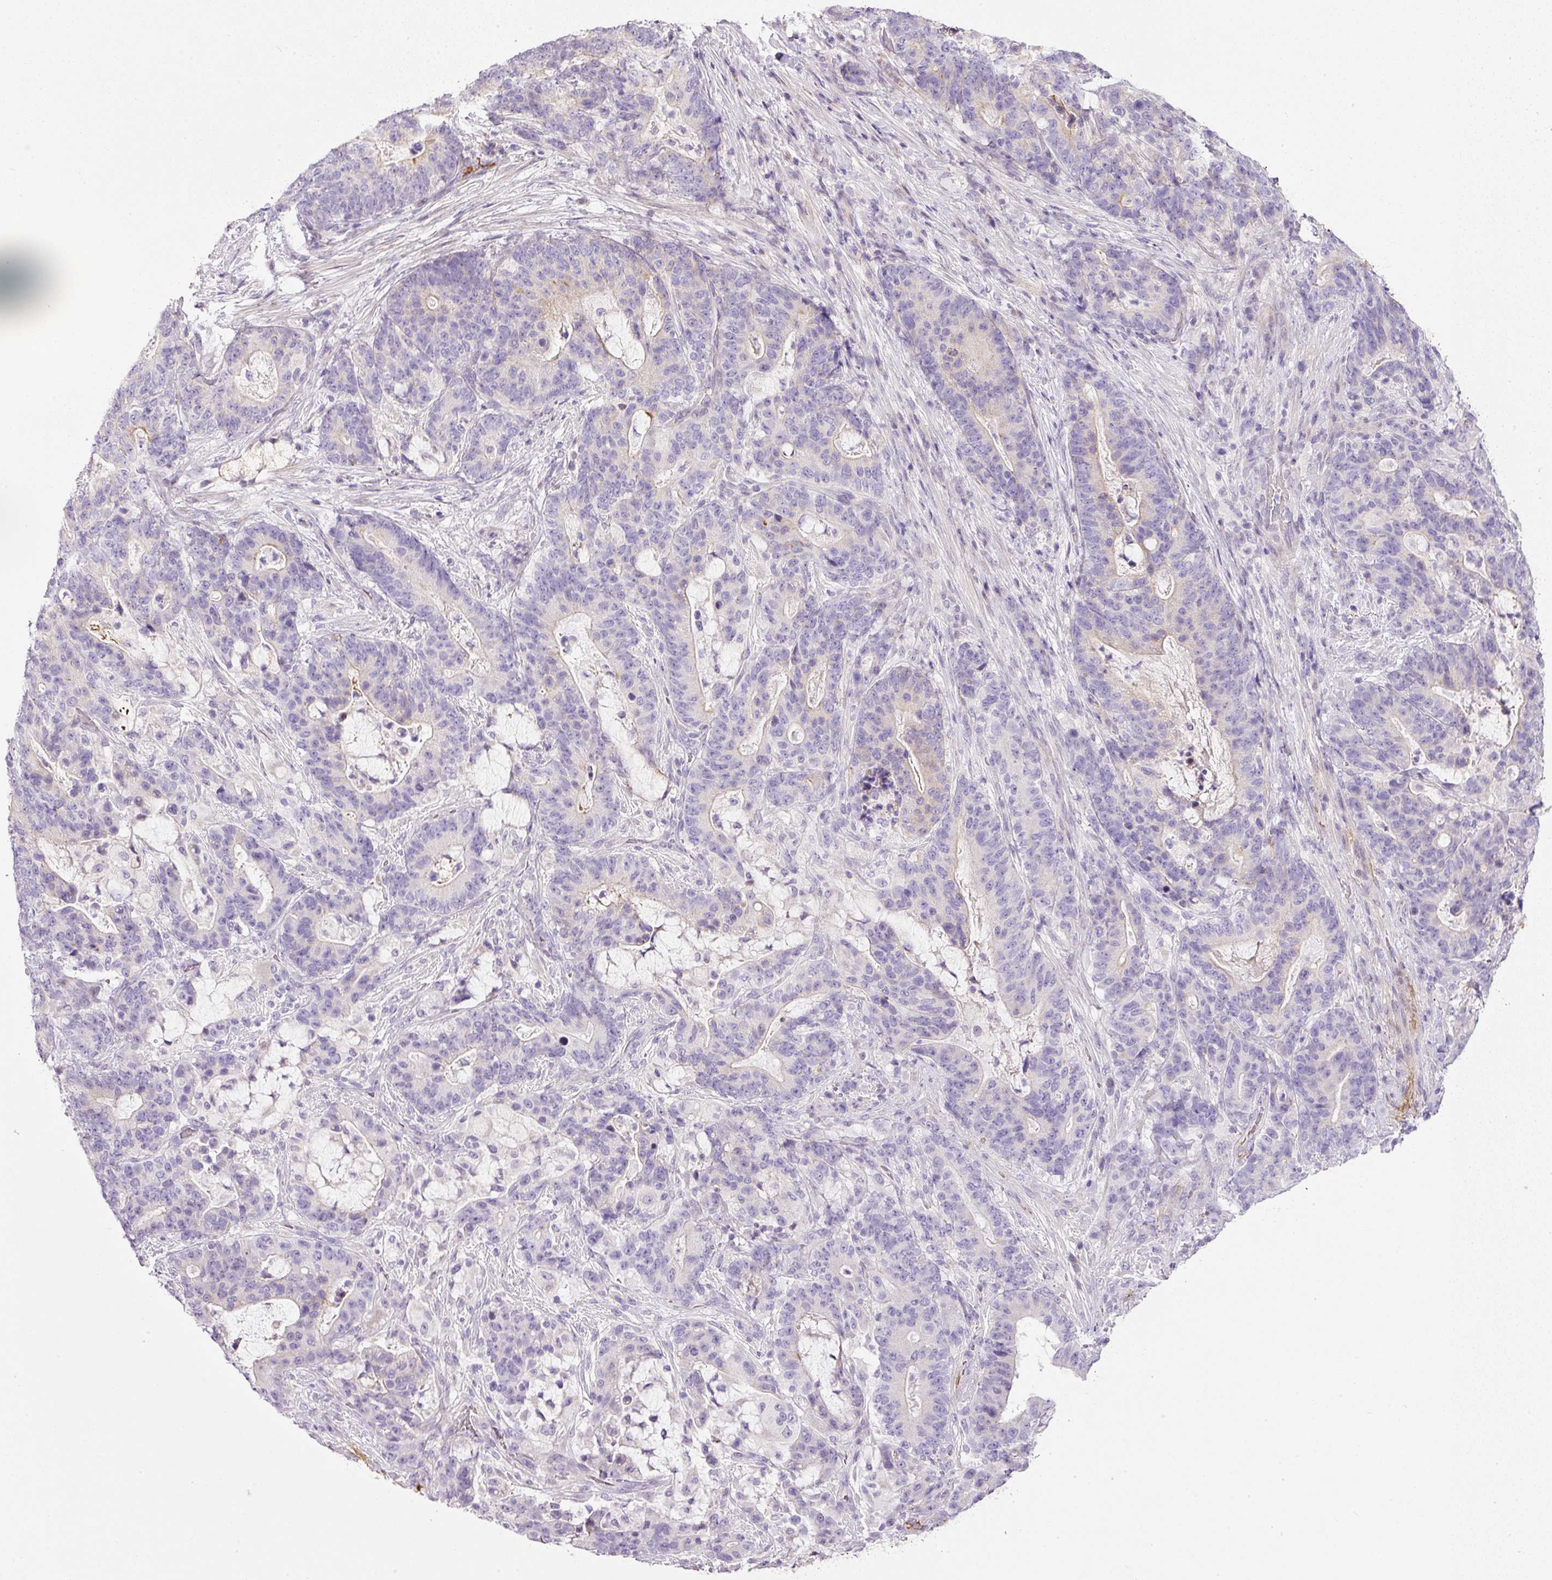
{"staining": {"intensity": "negative", "quantity": "none", "location": "none"}, "tissue": "stomach cancer", "cell_type": "Tumor cells", "image_type": "cancer", "snomed": [{"axis": "morphology", "description": "Normal tissue, NOS"}, {"axis": "morphology", "description": "Adenocarcinoma, NOS"}, {"axis": "topography", "description": "Stomach"}], "caption": "IHC image of neoplastic tissue: stomach cancer stained with DAB (3,3'-diaminobenzidine) shows no significant protein positivity in tumor cells. Brightfield microscopy of immunohistochemistry (IHC) stained with DAB (3,3'-diaminobenzidine) (brown) and hematoxylin (blue), captured at high magnification.", "gene": "KPNA5", "patient": {"sex": "female", "age": 64}}